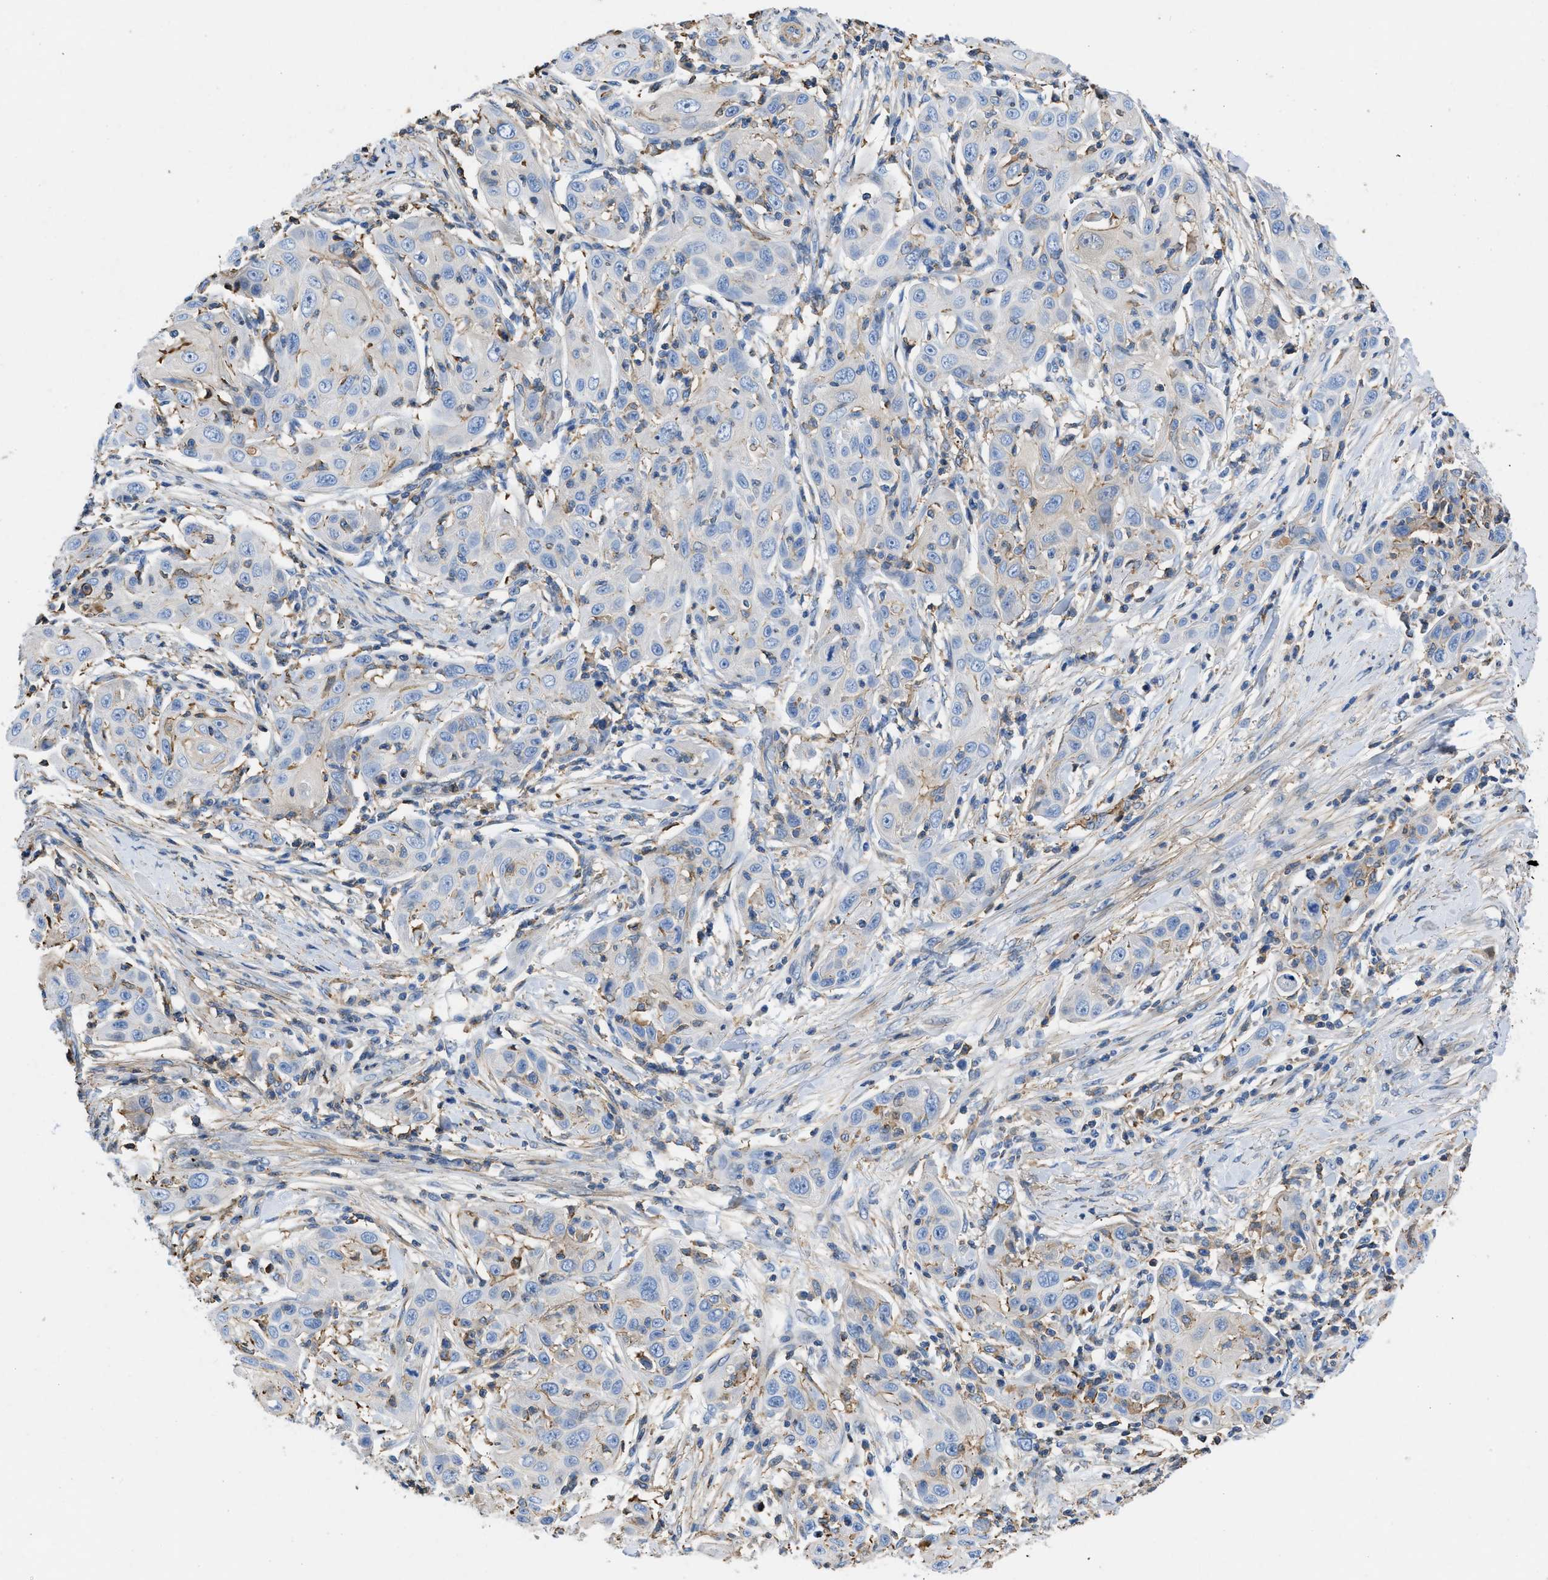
{"staining": {"intensity": "weak", "quantity": "<25%", "location": "cytoplasmic/membranous"}, "tissue": "skin cancer", "cell_type": "Tumor cells", "image_type": "cancer", "snomed": [{"axis": "morphology", "description": "Squamous cell carcinoma, NOS"}, {"axis": "topography", "description": "Skin"}], "caption": "A micrograph of human skin cancer is negative for staining in tumor cells. (Brightfield microscopy of DAB IHC at high magnification).", "gene": "ATP6V0D1", "patient": {"sex": "female", "age": 88}}